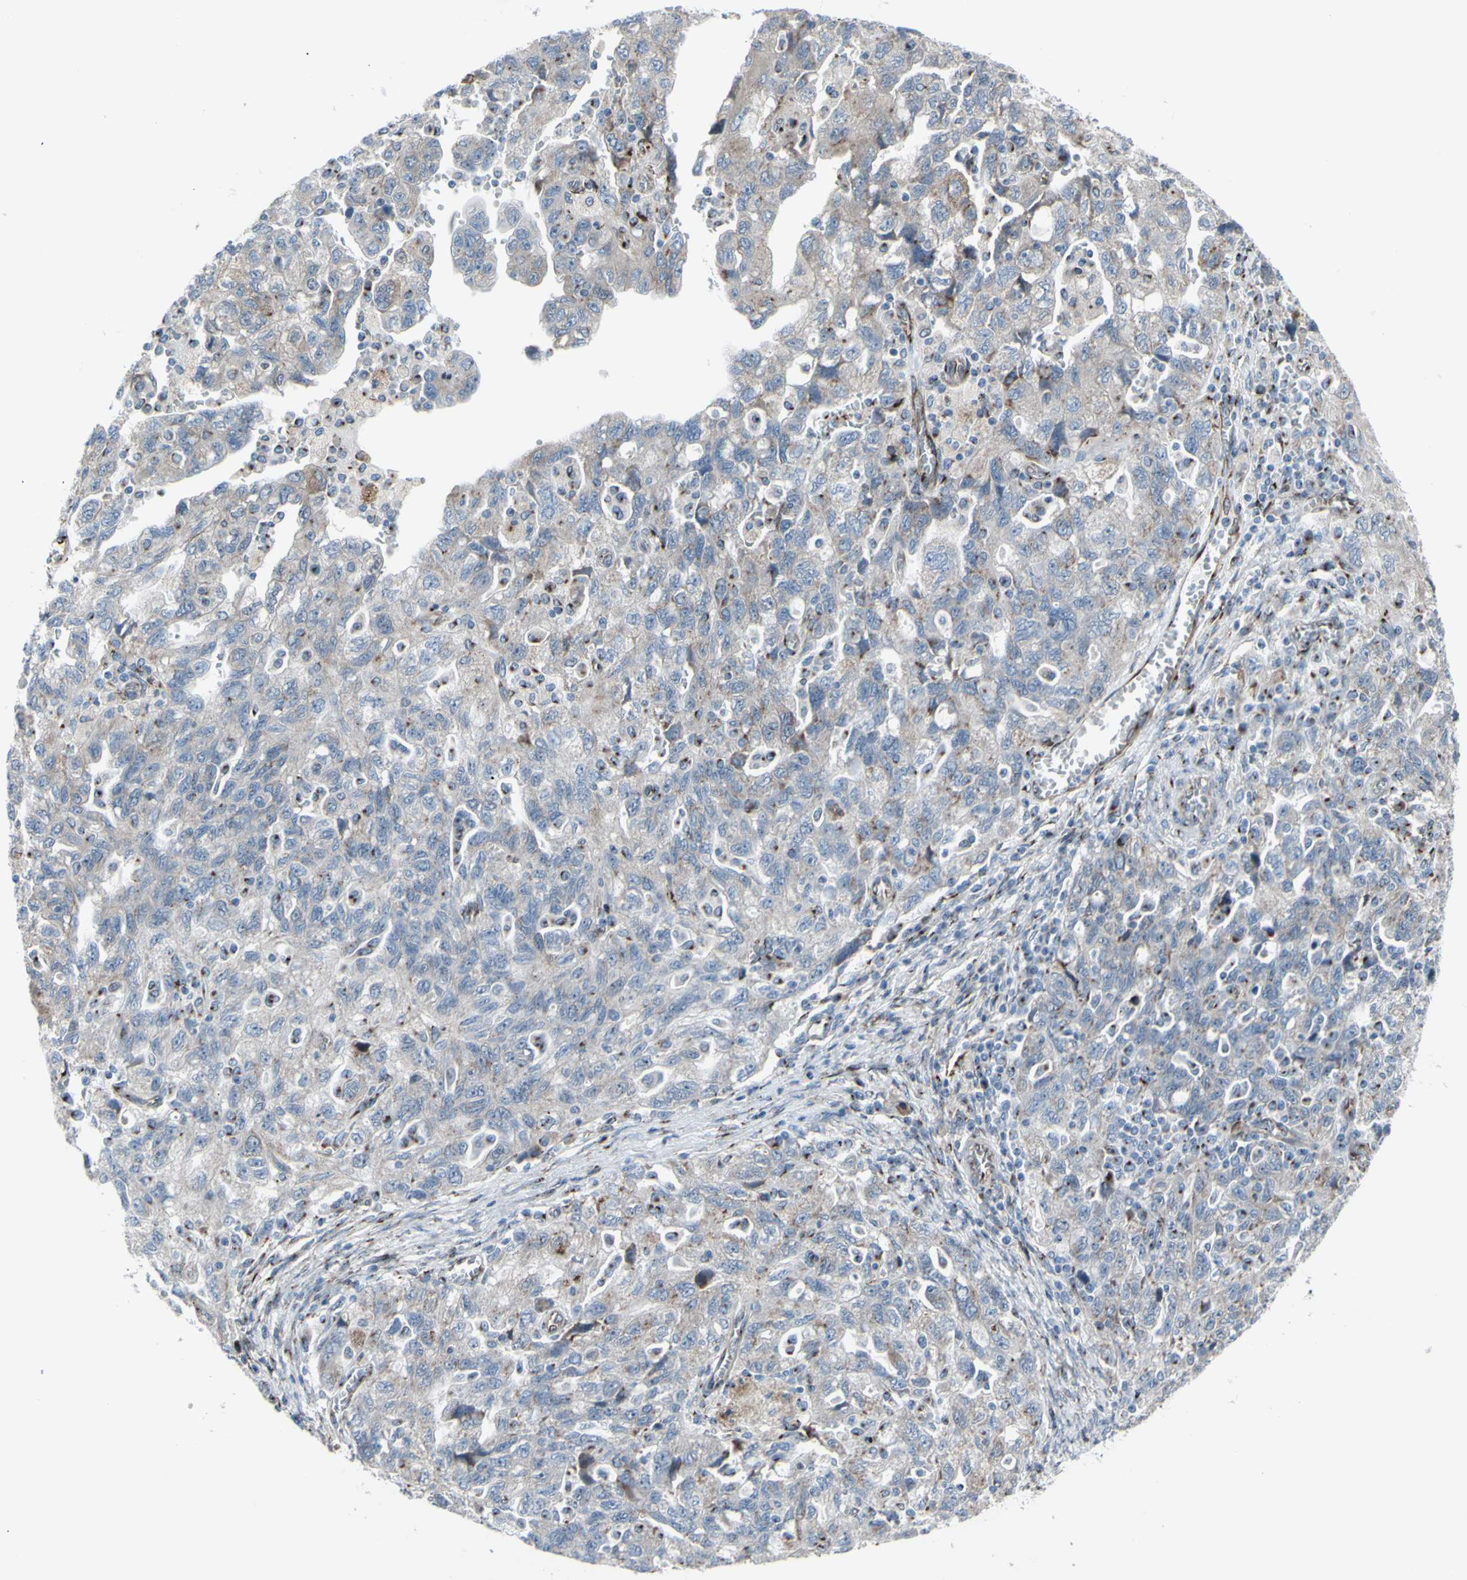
{"staining": {"intensity": "strong", "quantity": "<25%", "location": "cytoplasmic/membranous"}, "tissue": "ovarian cancer", "cell_type": "Tumor cells", "image_type": "cancer", "snomed": [{"axis": "morphology", "description": "Carcinoma, NOS"}, {"axis": "morphology", "description": "Cystadenocarcinoma, serous, NOS"}, {"axis": "topography", "description": "Ovary"}], "caption": "Protein staining displays strong cytoplasmic/membranous positivity in approximately <25% of tumor cells in ovarian cancer.", "gene": "GLG1", "patient": {"sex": "female", "age": 69}}